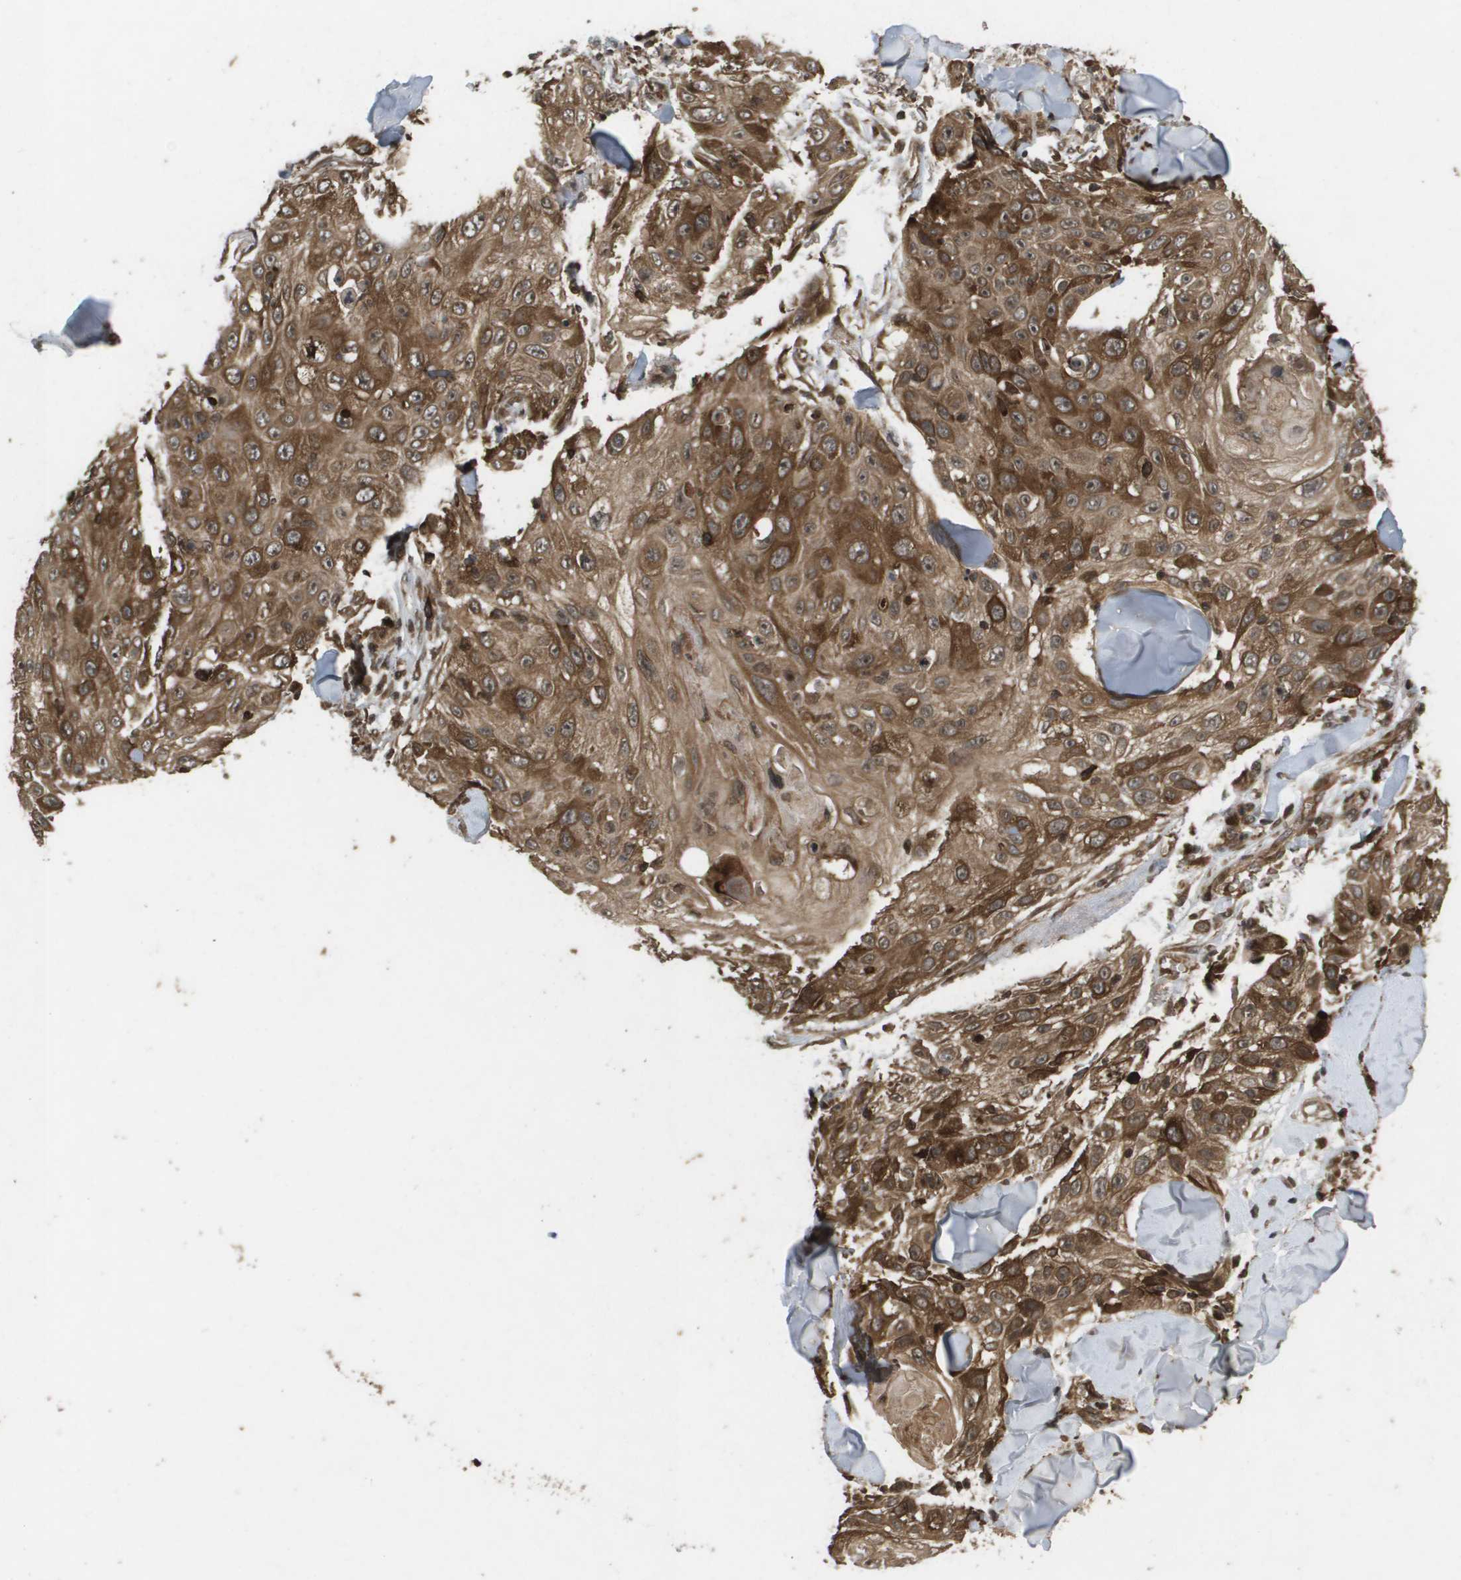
{"staining": {"intensity": "strong", "quantity": ">75%", "location": "cytoplasmic/membranous"}, "tissue": "skin cancer", "cell_type": "Tumor cells", "image_type": "cancer", "snomed": [{"axis": "morphology", "description": "Squamous cell carcinoma, NOS"}, {"axis": "topography", "description": "Skin"}], "caption": "A photomicrograph of human skin cancer stained for a protein demonstrates strong cytoplasmic/membranous brown staining in tumor cells. (DAB IHC, brown staining for protein, blue staining for nuclei).", "gene": "KIF11", "patient": {"sex": "male", "age": 86}}